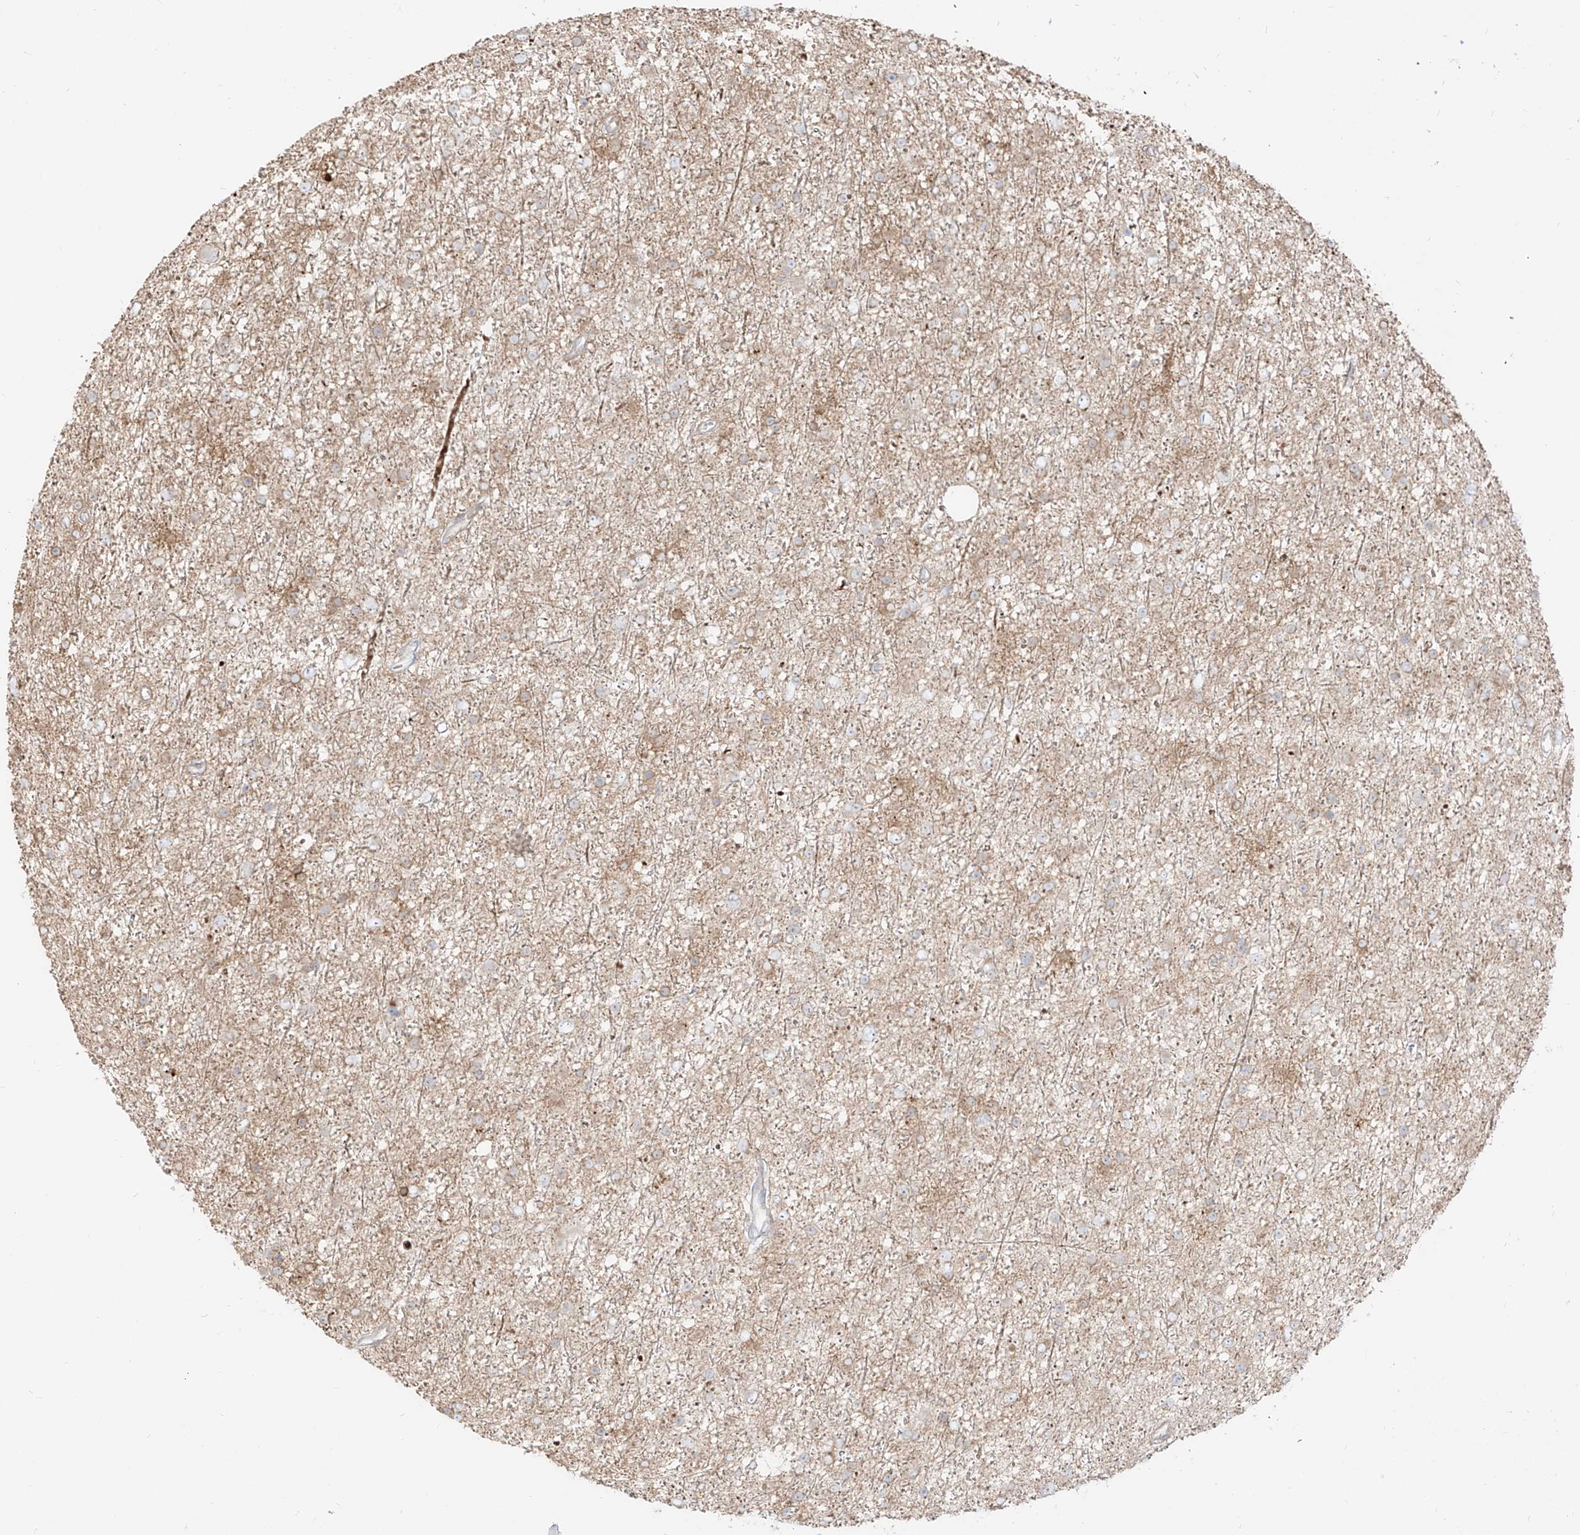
{"staining": {"intensity": "negative", "quantity": "none", "location": "none"}, "tissue": "glioma", "cell_type": "Tumor cells", "image_type": "cancer", "snomed": [{"axis": "morphology", "description": "Glioma, malignant, Low grade"}, {"axis": "topography", "description": "Cerebral cortex"}], "caption": "There is no significant staining in tumor cells of glioma.", "gene": "ZIM3", "patient": {"sex": "female", "age": 39}}